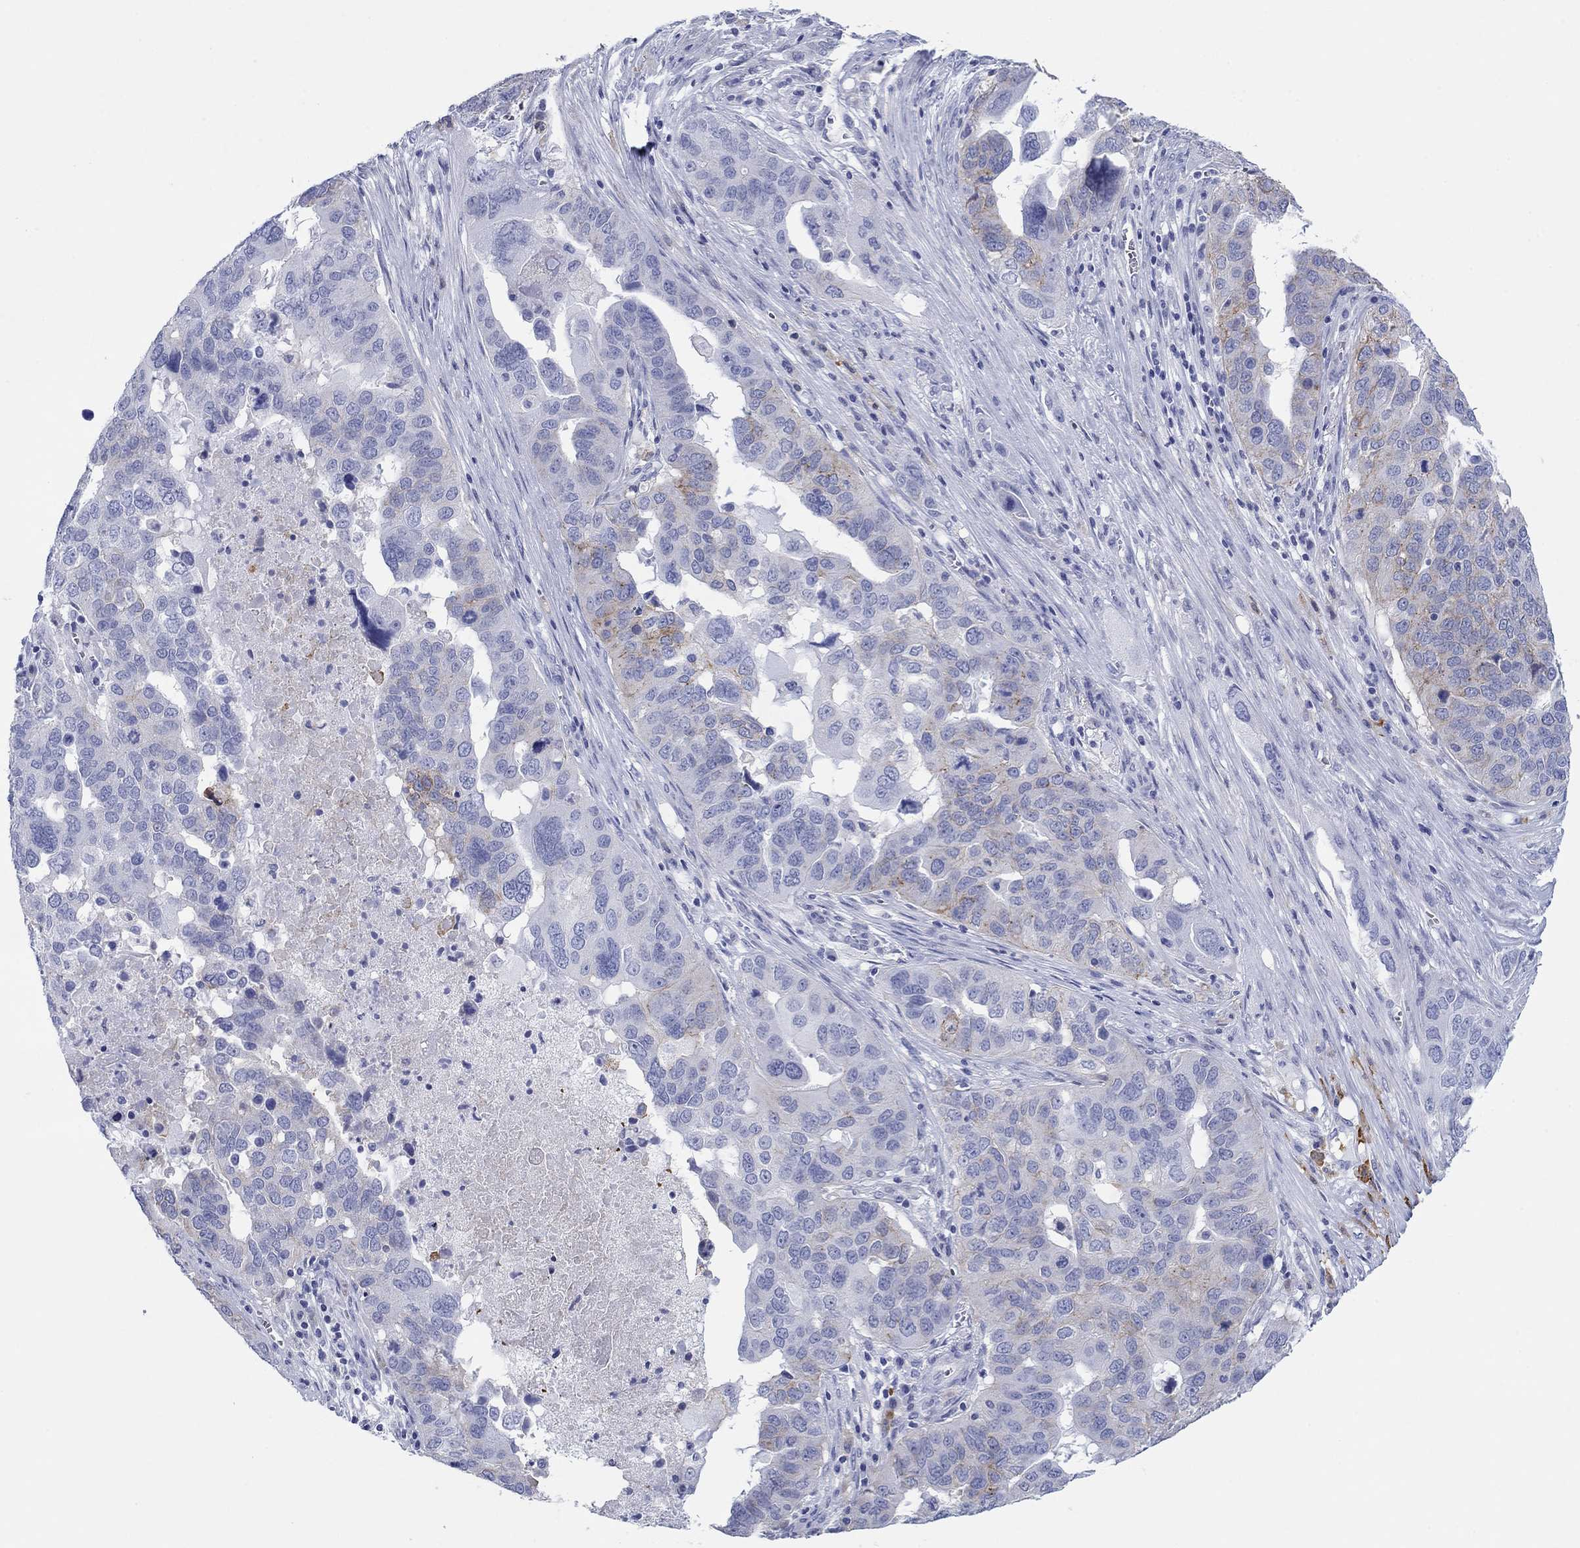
{"staining": {"intensity": "moderate", "quantity": "<25%", "location": "cytoplasmic/membranous"}, "tissue": "ovarian cancer", "cell_type": "Tumor cells", "image_type": "cancer", "snomed": [{"axis": "morphology", "description": "Carcinoma, endometroid"}, {"axis": "topography", "description": "Soft tissue"}, {"axis": "topography", "description": "Ovary"}], "caption": "Ovarian cancer stained for a protein (brown) shows moderate cytoplasmic/membranous positive positivity in approximately <25% of tumor cells.", "gene": "ATP1B1", "patient": {"sex": "female", "age": 52}}